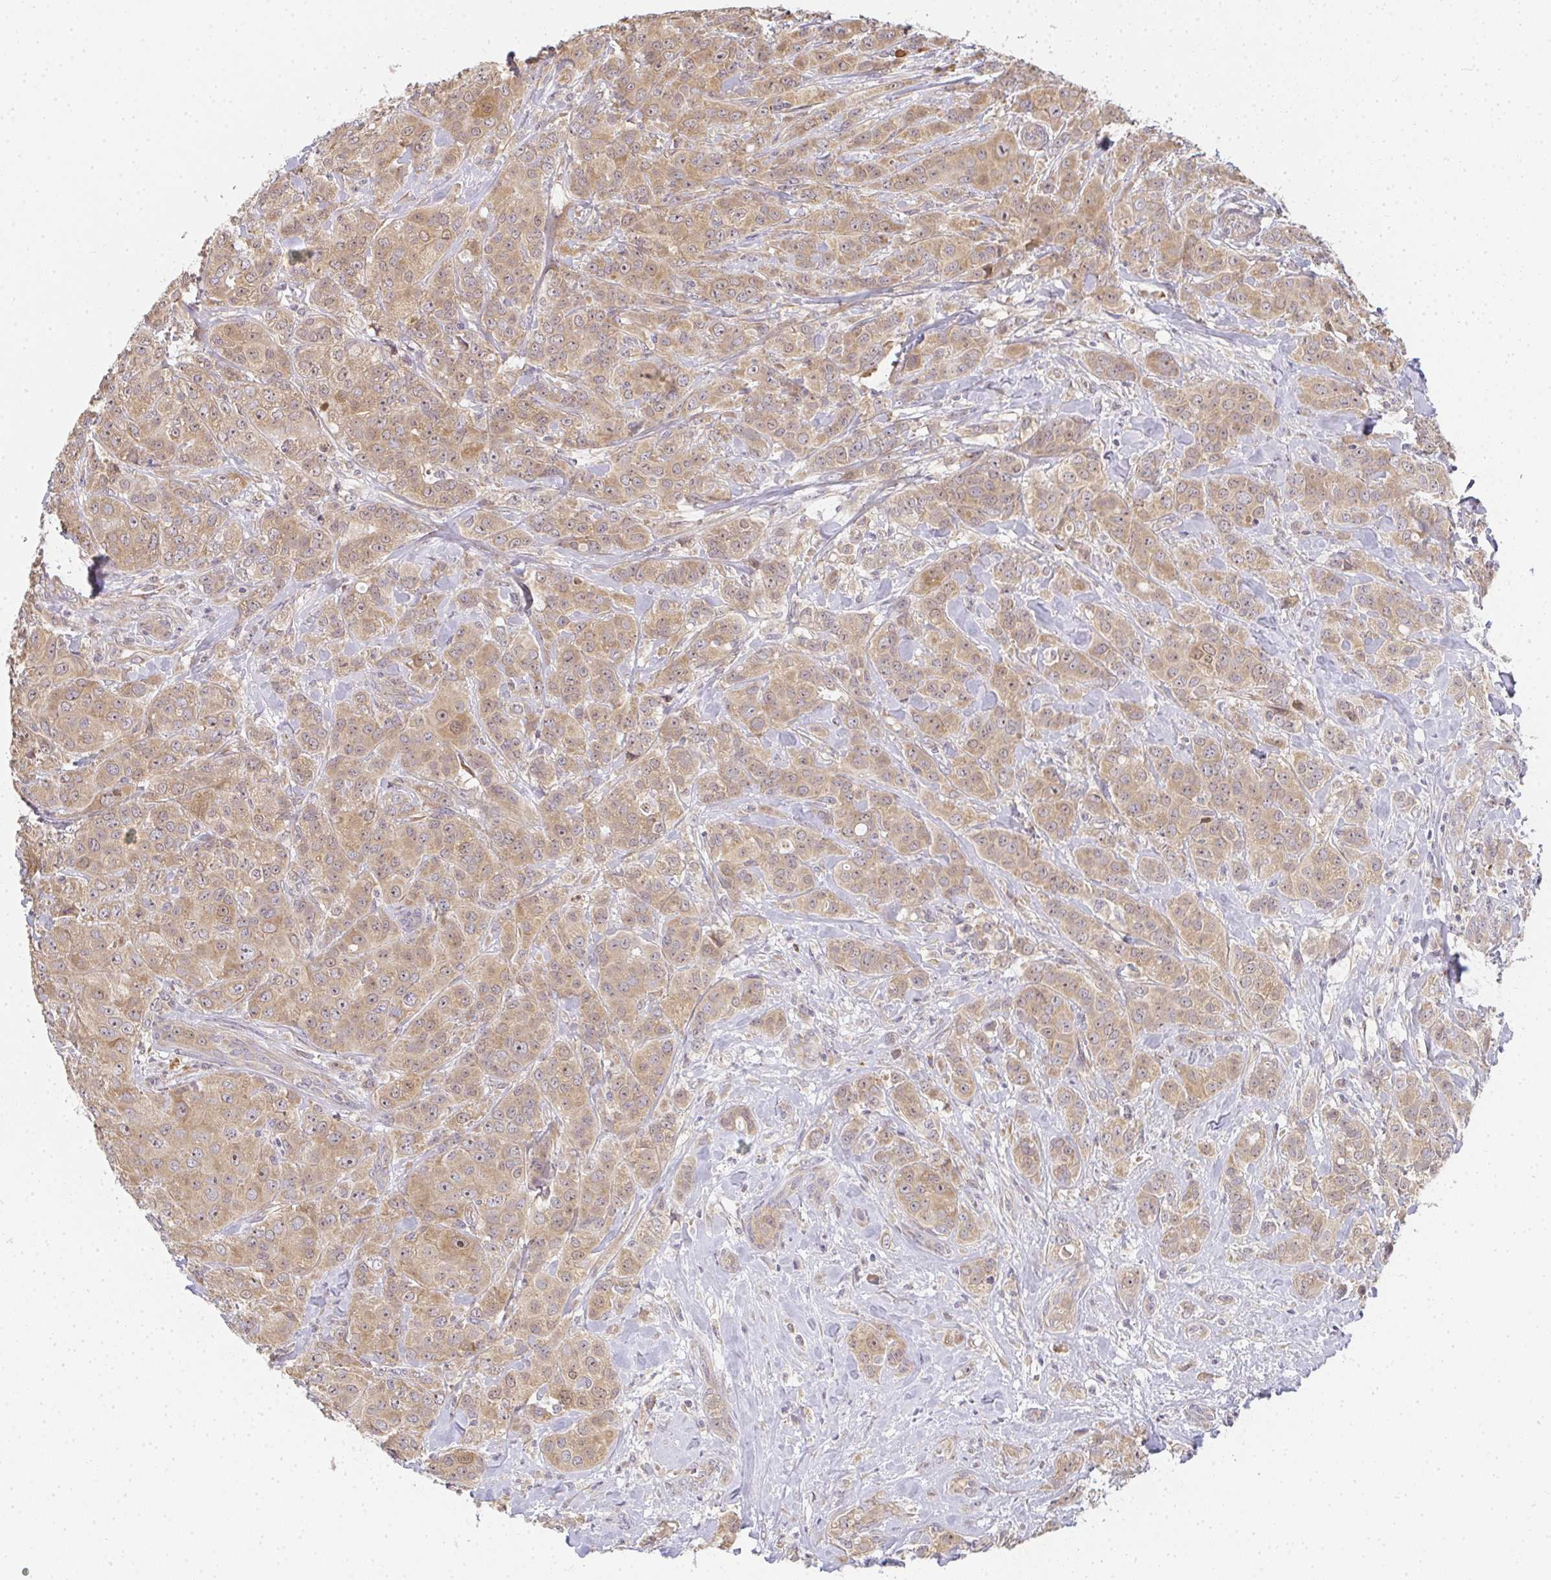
{"staining": {"intensity": "weak", "quantity": ">75%", "location": "cytoplasmic/membranous"}, "tissue": "breast cancer", "cell_type": "Tumor cells", "image_type": "cancer", "snomed": [{"axis": "morphology", "description": "Normal tissue, NOS"}, {"axis": "morphology", "description": "Duct carcinoma"}, {"axis": "topography", "description": "Breast"}], "caption": "An immunohistochemistry histopathology image of neoplastic tissue is shown. Protein staining in brown labels weak cytoplasmic/membranous positivity in intraductal carcinoma (breast) within tumor cells. (Brightfield microscopy of DAB IHC at high magnification).", "gene": "SLC35B3", "patient": {"sex": "female", "age": 43}}